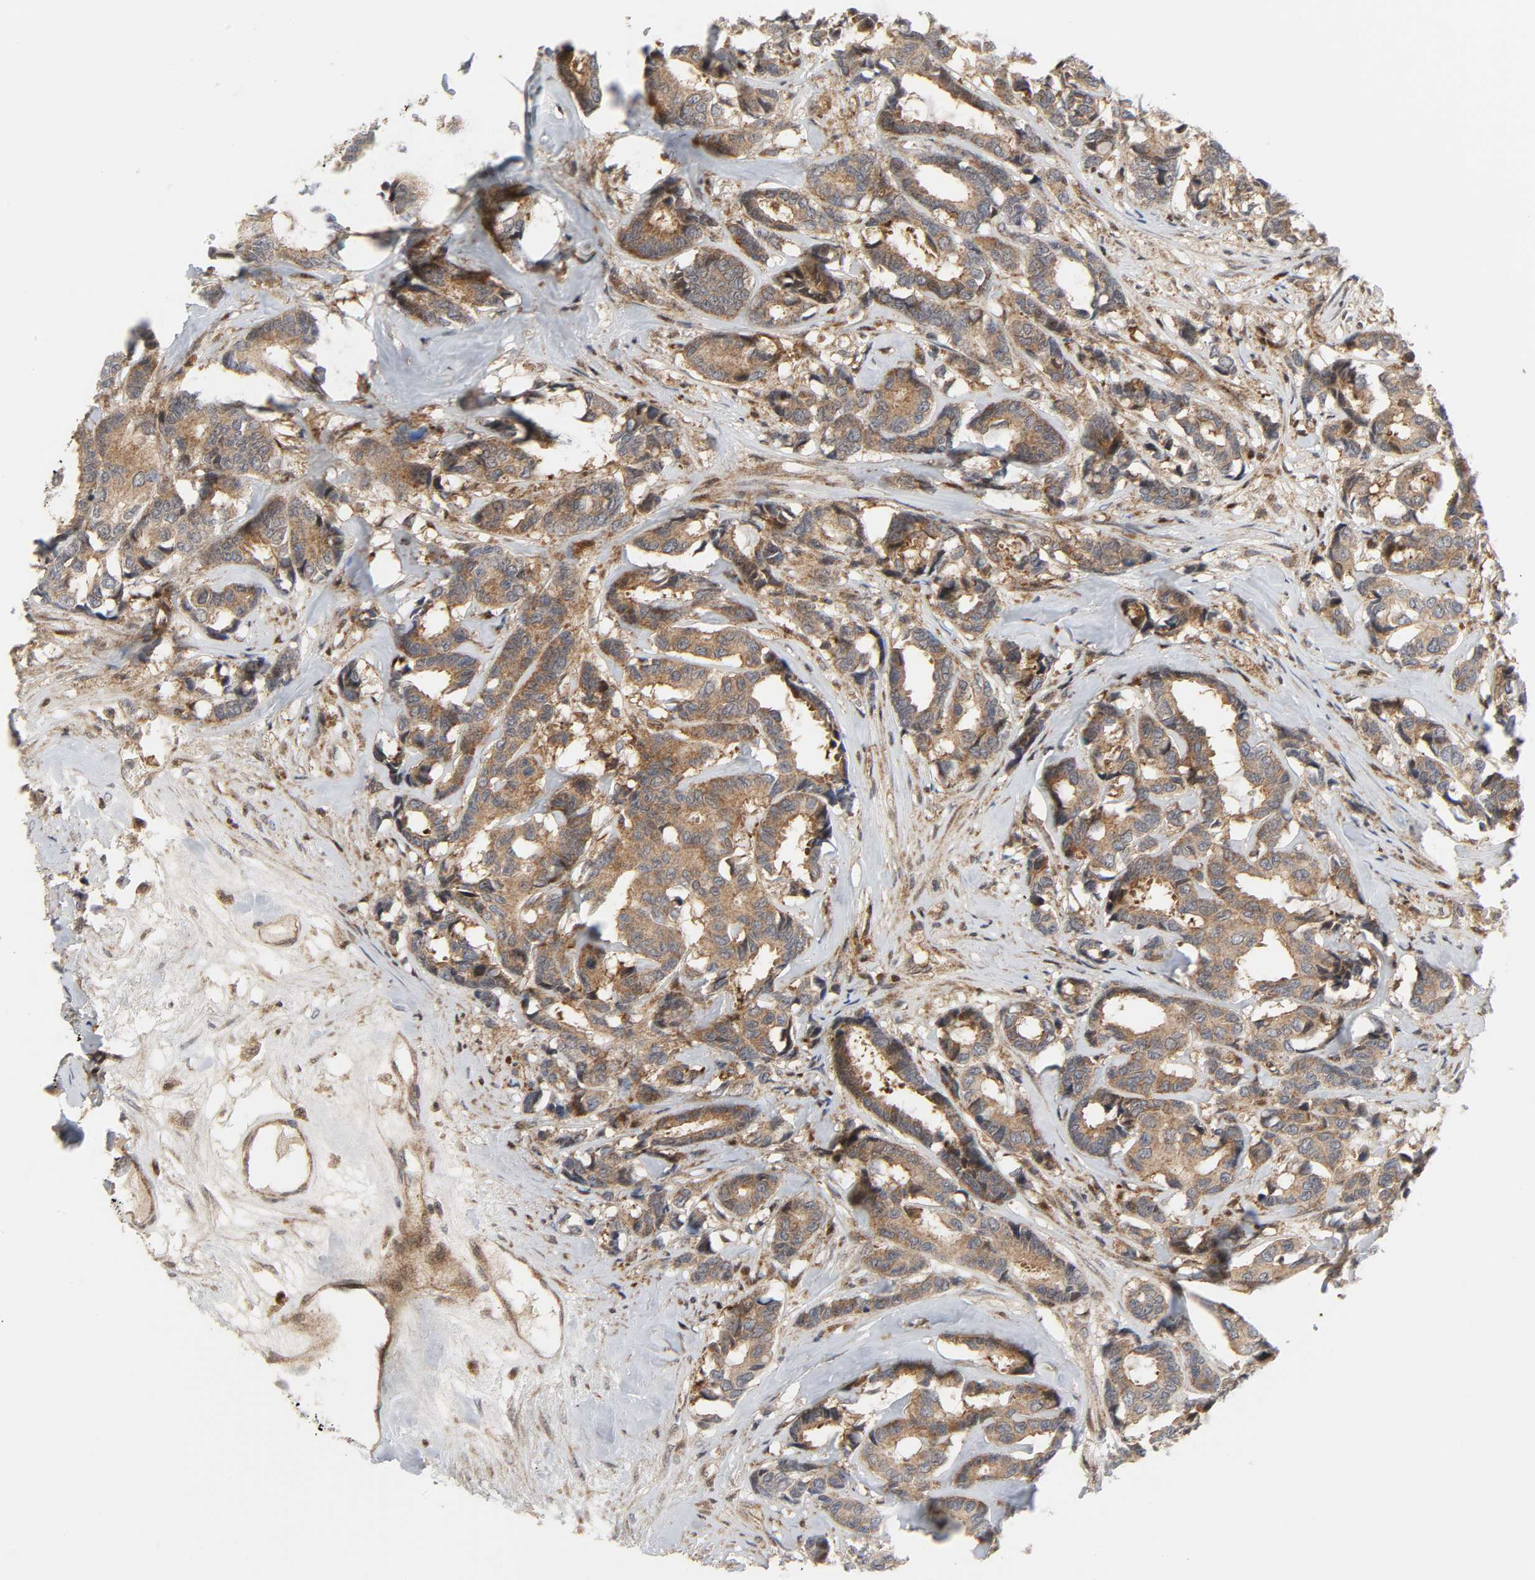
{"staining": {"intensity": "moderate", "quantity": ">75%", "location": "cytoplasmic/membranous"}, "tissue": "breast cancer", "cell_type": "Tumor cells", "image_type": "cancer", "snomed": [{"axis": "morphology", "description": "Duct carcinoma"}, {"axis": "topography", "description": "Breast"}], "caption": "Breast cancer (infiltrating ductal carcinoma) stained for a protein (brown) reveals moderate cytoplasmic/membranous positive expression in approximately >75% of tumor cells.", "gene": "CHUK", "patient": {"sex": "female", "age": 87}}